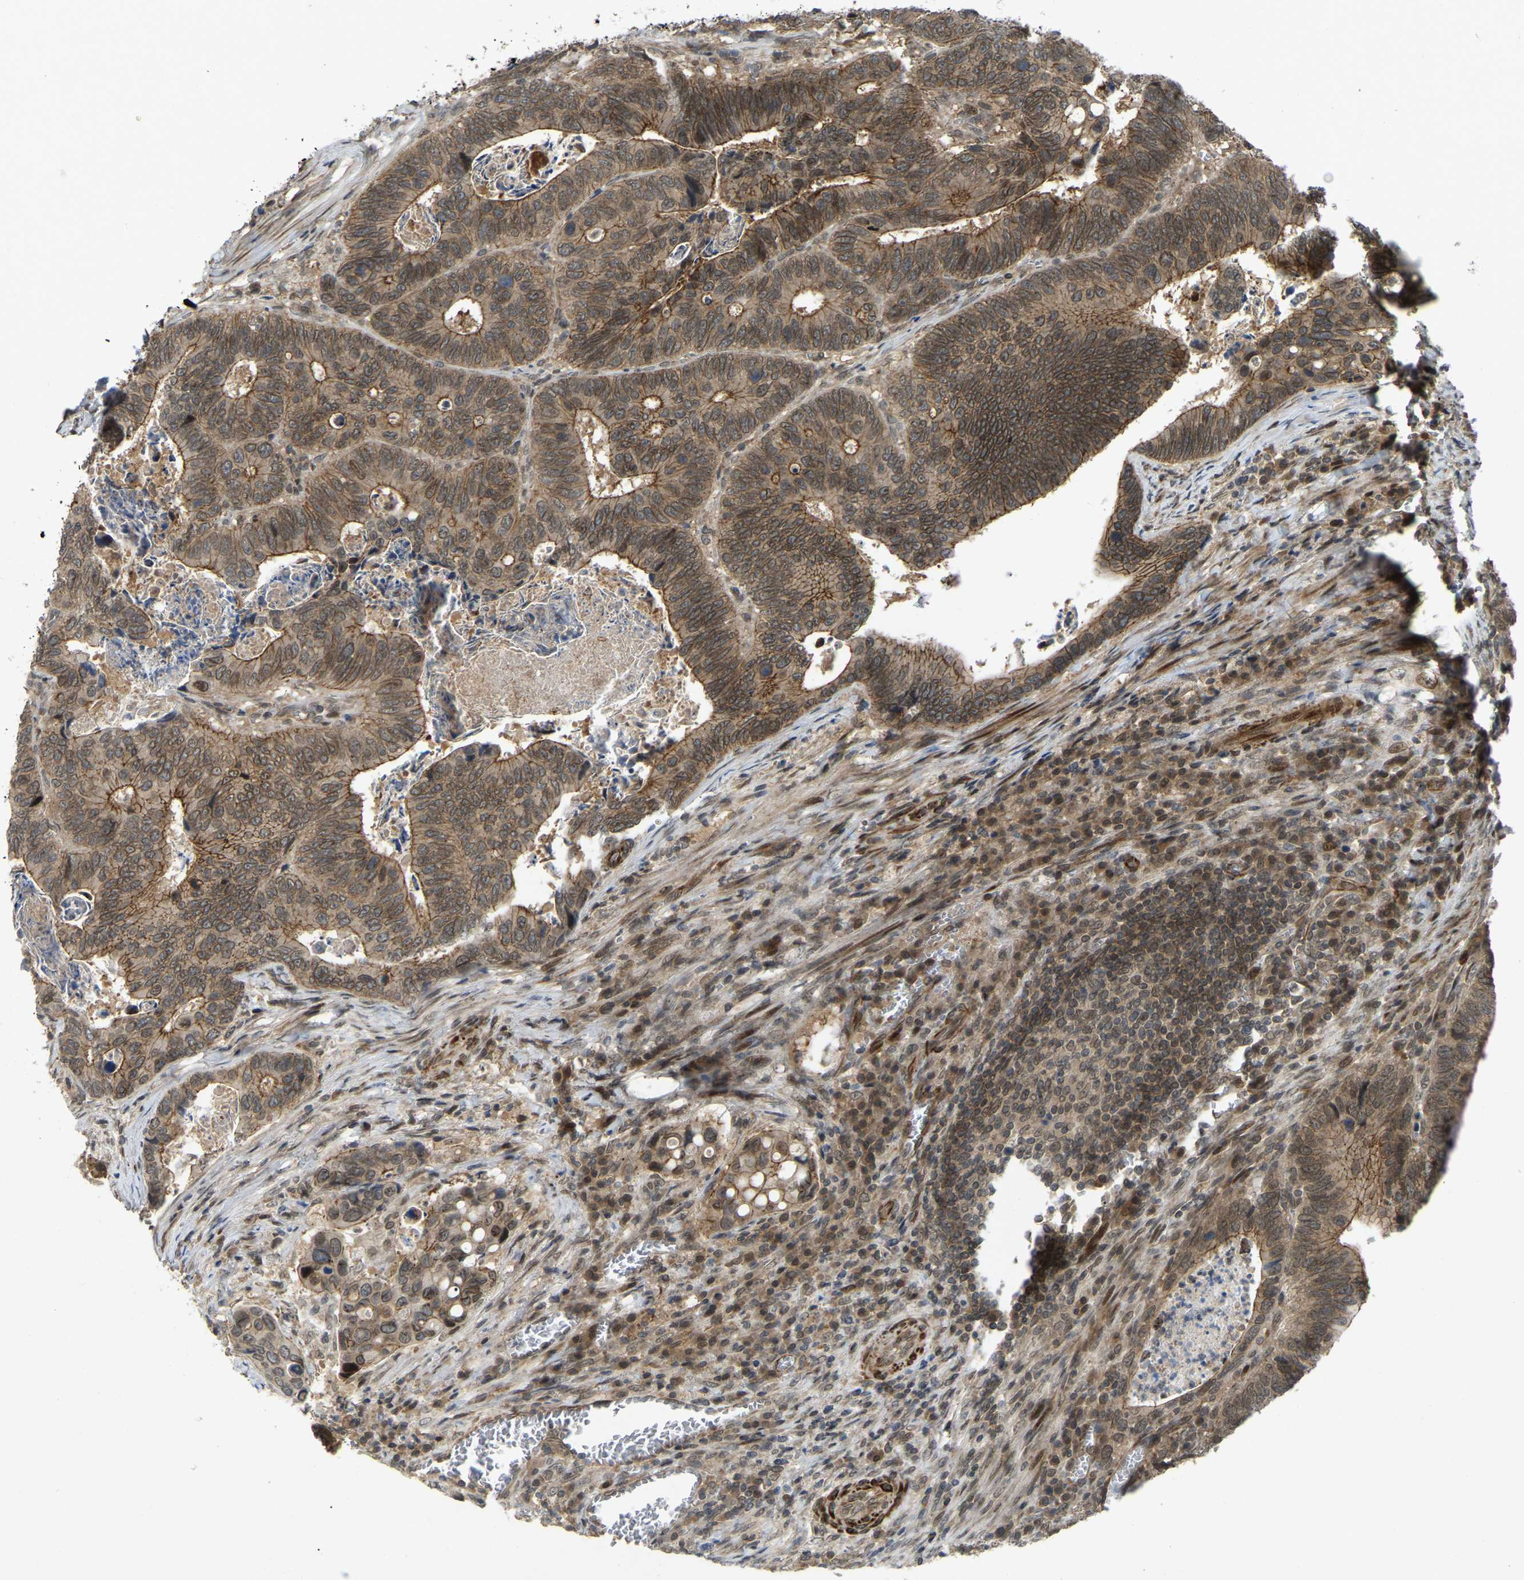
{"staining": {"intensity": "moderate", "quantity": ">75%", "location": "cytoplasmic/membranous,nuclear"}, "tissue": "colorectal cancer", "cell_type": "Tumor cells", "image_type": "cancer", "snomed": [{"axis": "morphology", "description": "Inflammation, NOS"}, {"axis": "morphology", "description": "Adenocarcinoma, NOS"}, {"axis": "topography", "description": "Colon"}], "caption": "This micrograph shows colorectal cancer stained with IHC to label a protein in brown. The cytoplasmic/membranous and nuclear of tumor cells show moderate positivity for the protein. Nuclei are counter-stained blue.", "gene": "KIAA1549", "patient": {"sex": "male", "age": 72}}